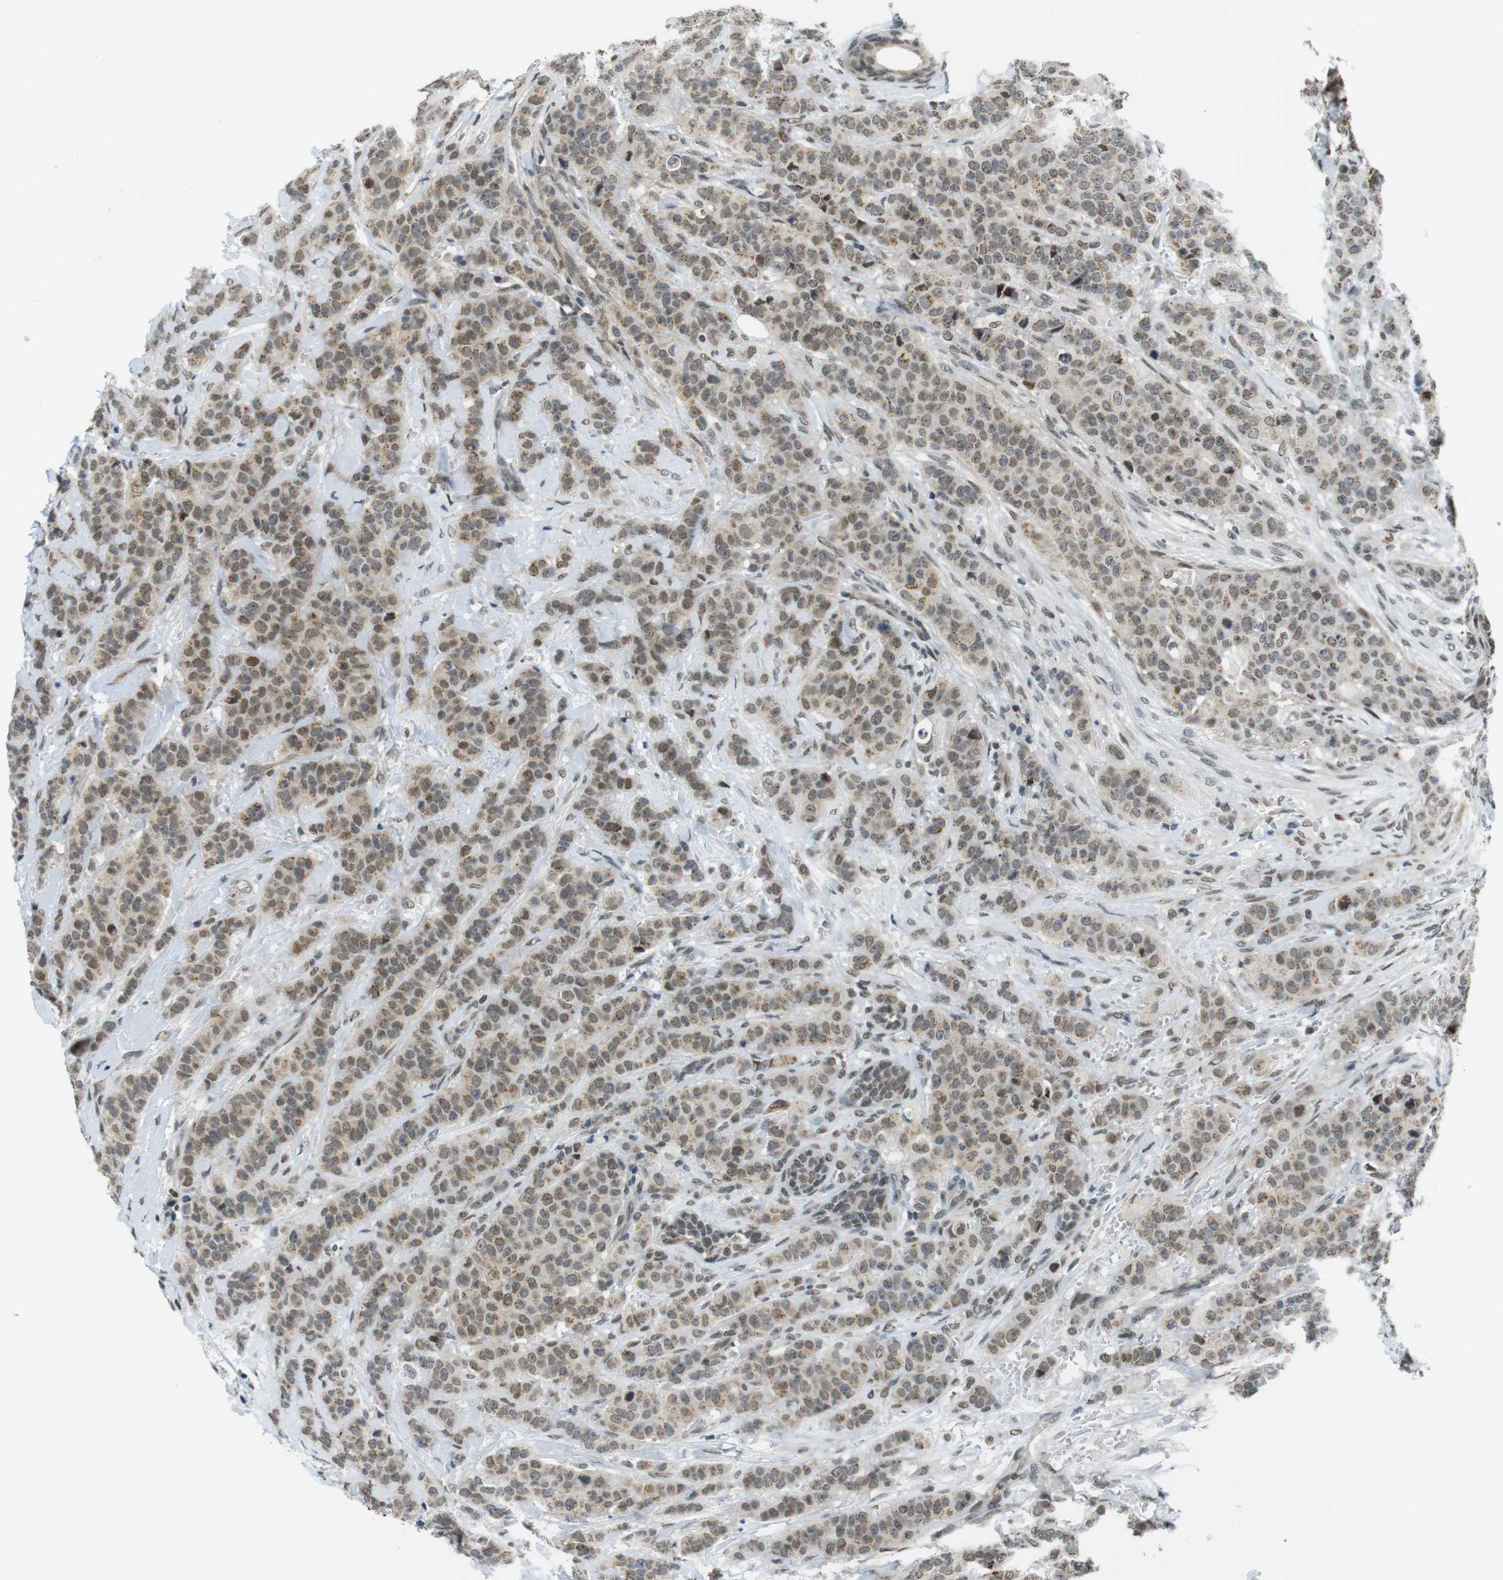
{"staining": {"intensity": "moderate", "quantity": ">75%", "location": "cytoplasmic/membranous,nuclear"}, "tissue": "breast cancer", "cell_type": "Tumor cells", "image_type": "cancer", "snomed": [{"axis": "morphology", "description": "Normal tissue, NOS"}, {"axis": "morphology", "description": "Duct carcinoma"}, {"axis": "topography", "description": "Breast"}], "caption": "DAB immunohistochemical staining of human breast cancer reveals moderate cytoplasmic/membranous and nuclear protein expression in approximately >75% of tumor cells.", "gene": "USP7", "patient": {"sex": "female", "age": 40}}